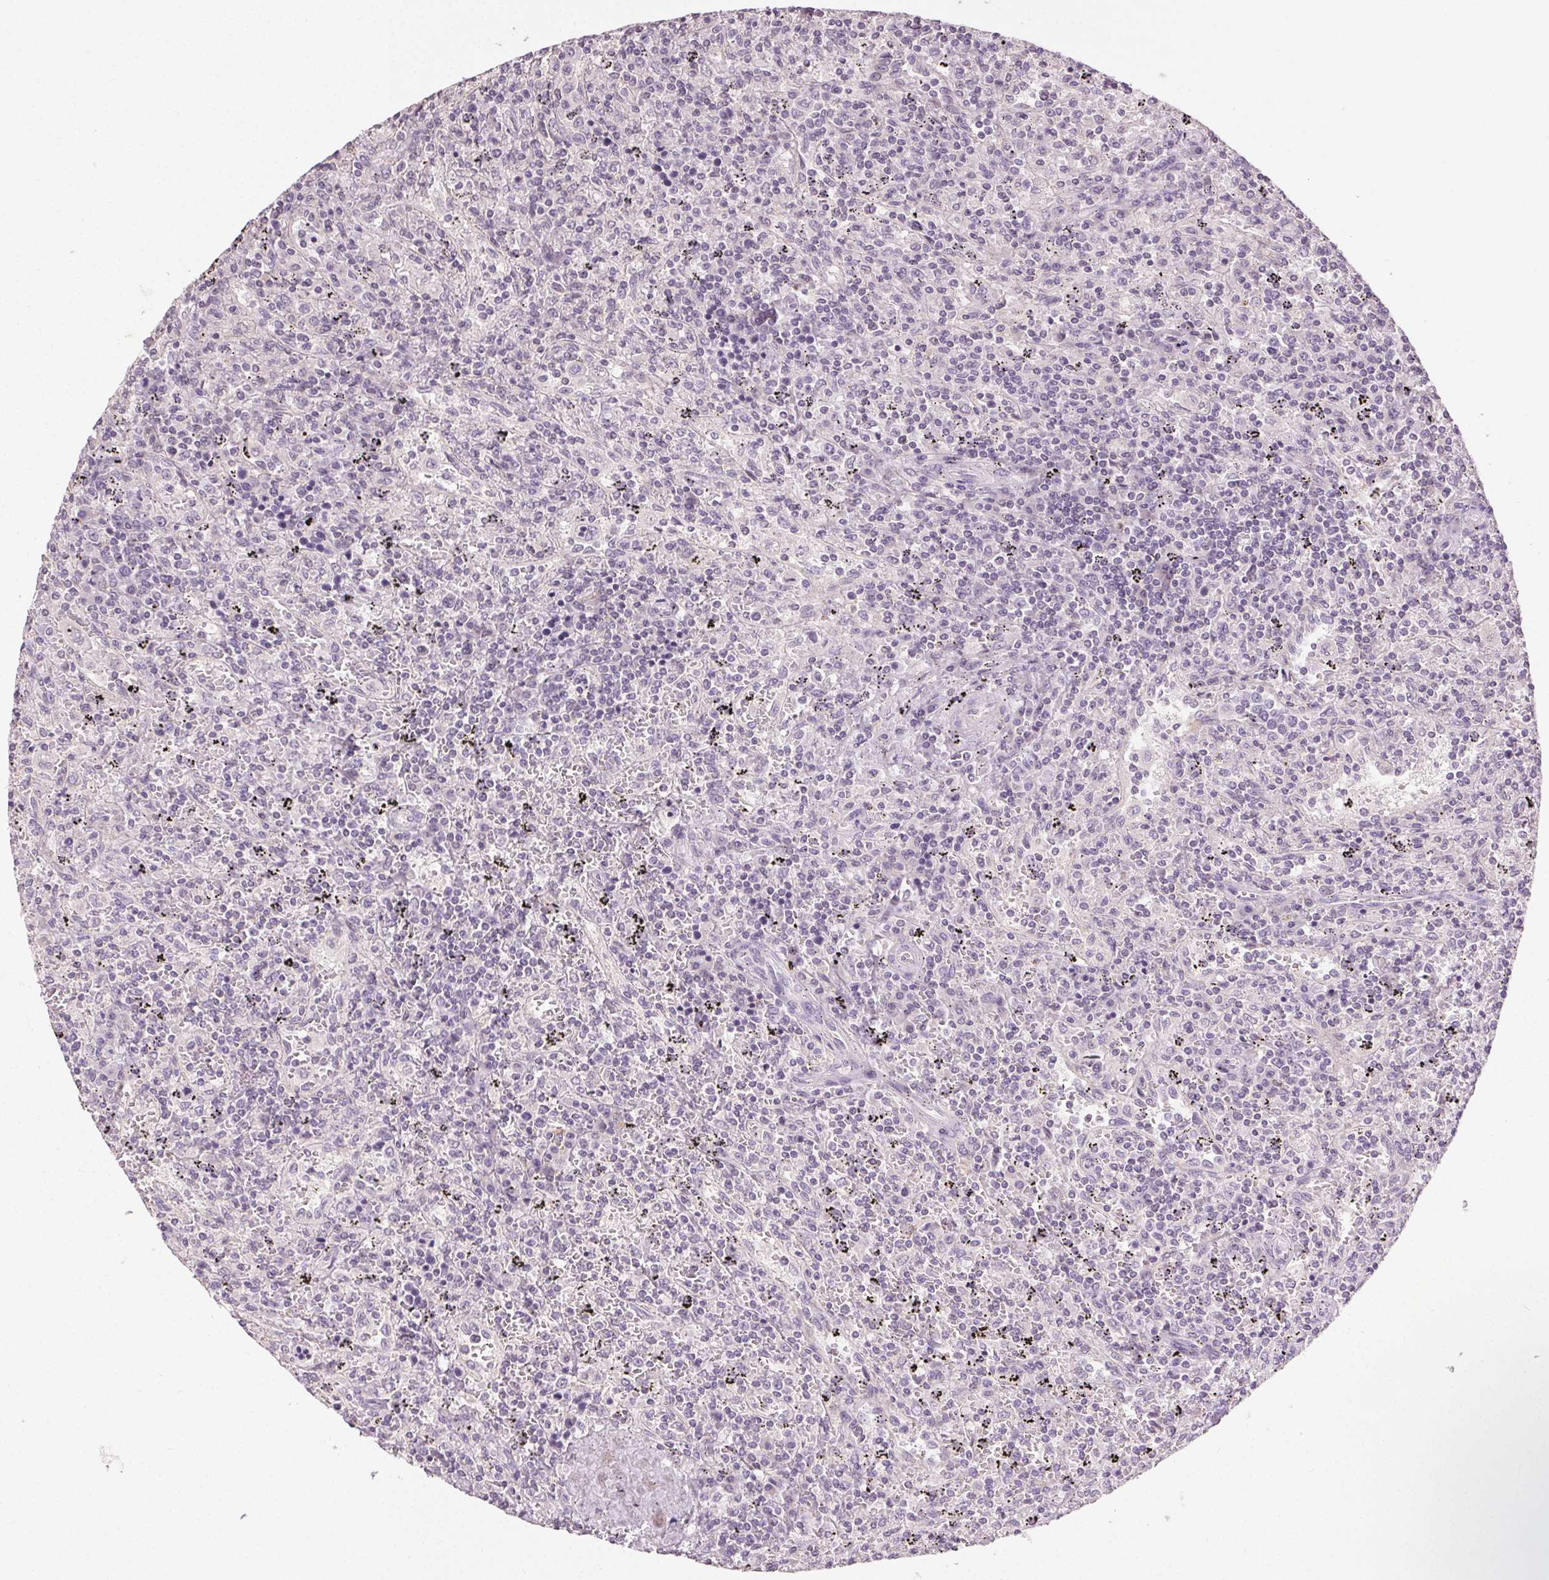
{"staining": {"intensity": "negative", "quantity": "none", "location": "none"}, "tissue": "lymphoma", "cell_type": "Tumor cells", "image_type": "cancer", "snomed": [{"axis": "morphology", "description": "Malignant lymphoma, non-Hodgkin's type, Low grade"}, {"axis": "topography", "description": "Spleen"}], "caption": "This is an IHC micrograph of lymphoma. There is no staining in tumor cells.", "gene": "CLTRN", "patient": {"sex": "male", "age": 62}}